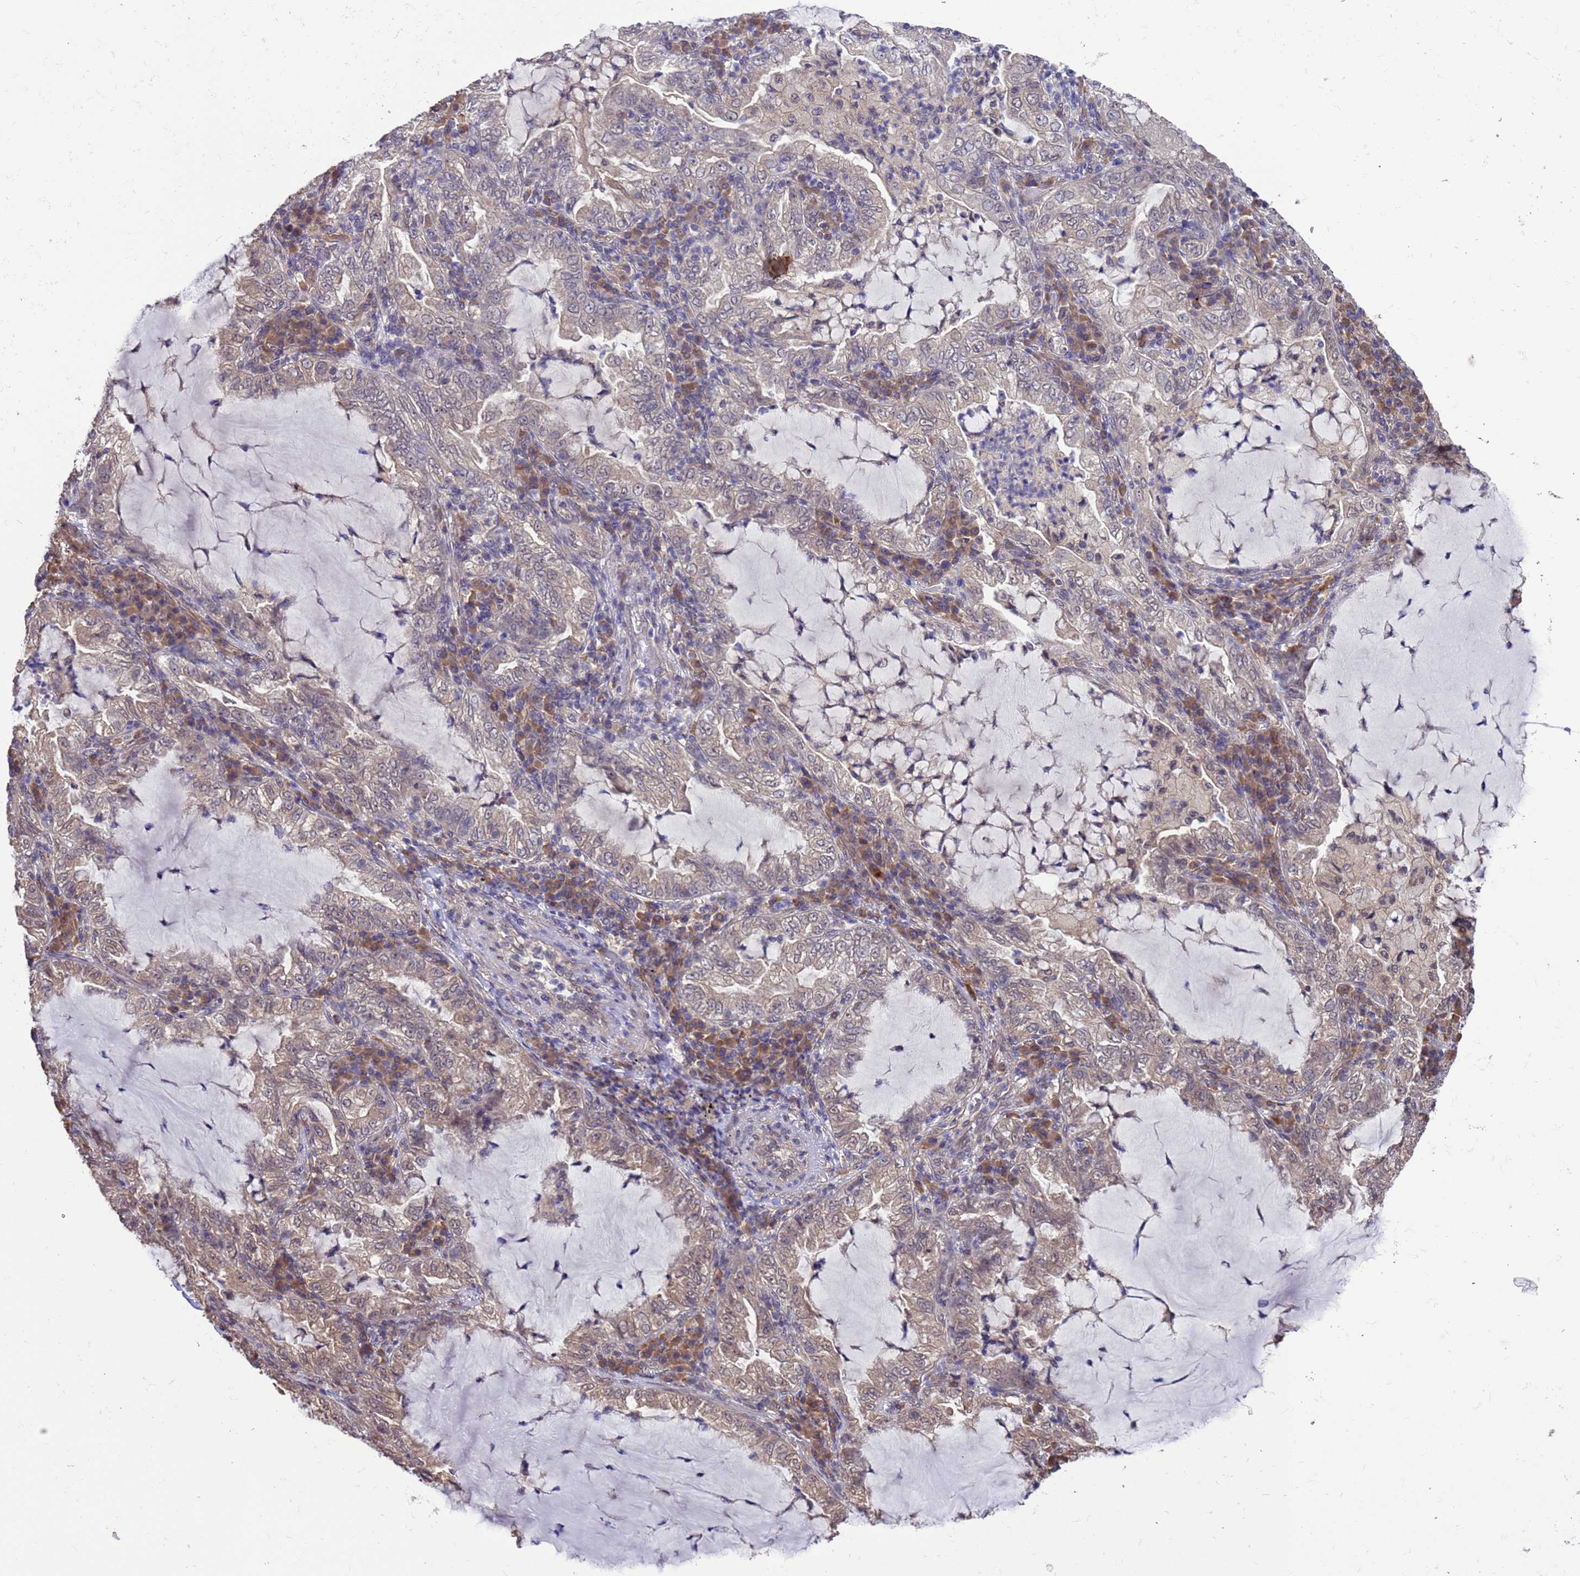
{"staining": {"intensity": "weak", "quantity": "<25%", "location": "nuclear"}, "tissue": "lung cancer", "cell_type": "Tumor cells", "image_type": "cancer", "snomed": [{"axis": "morphology", "description": "Adenocarcinoma, NOS"}, {"axis": "topography", "description": "Lung"}], "caption": "Lung cancer was stained to show a protein in brown. There is no significant positivity in tumor cells.", "gene": "ZFP69B", "patient": {"sex": "female", "age": 73}}